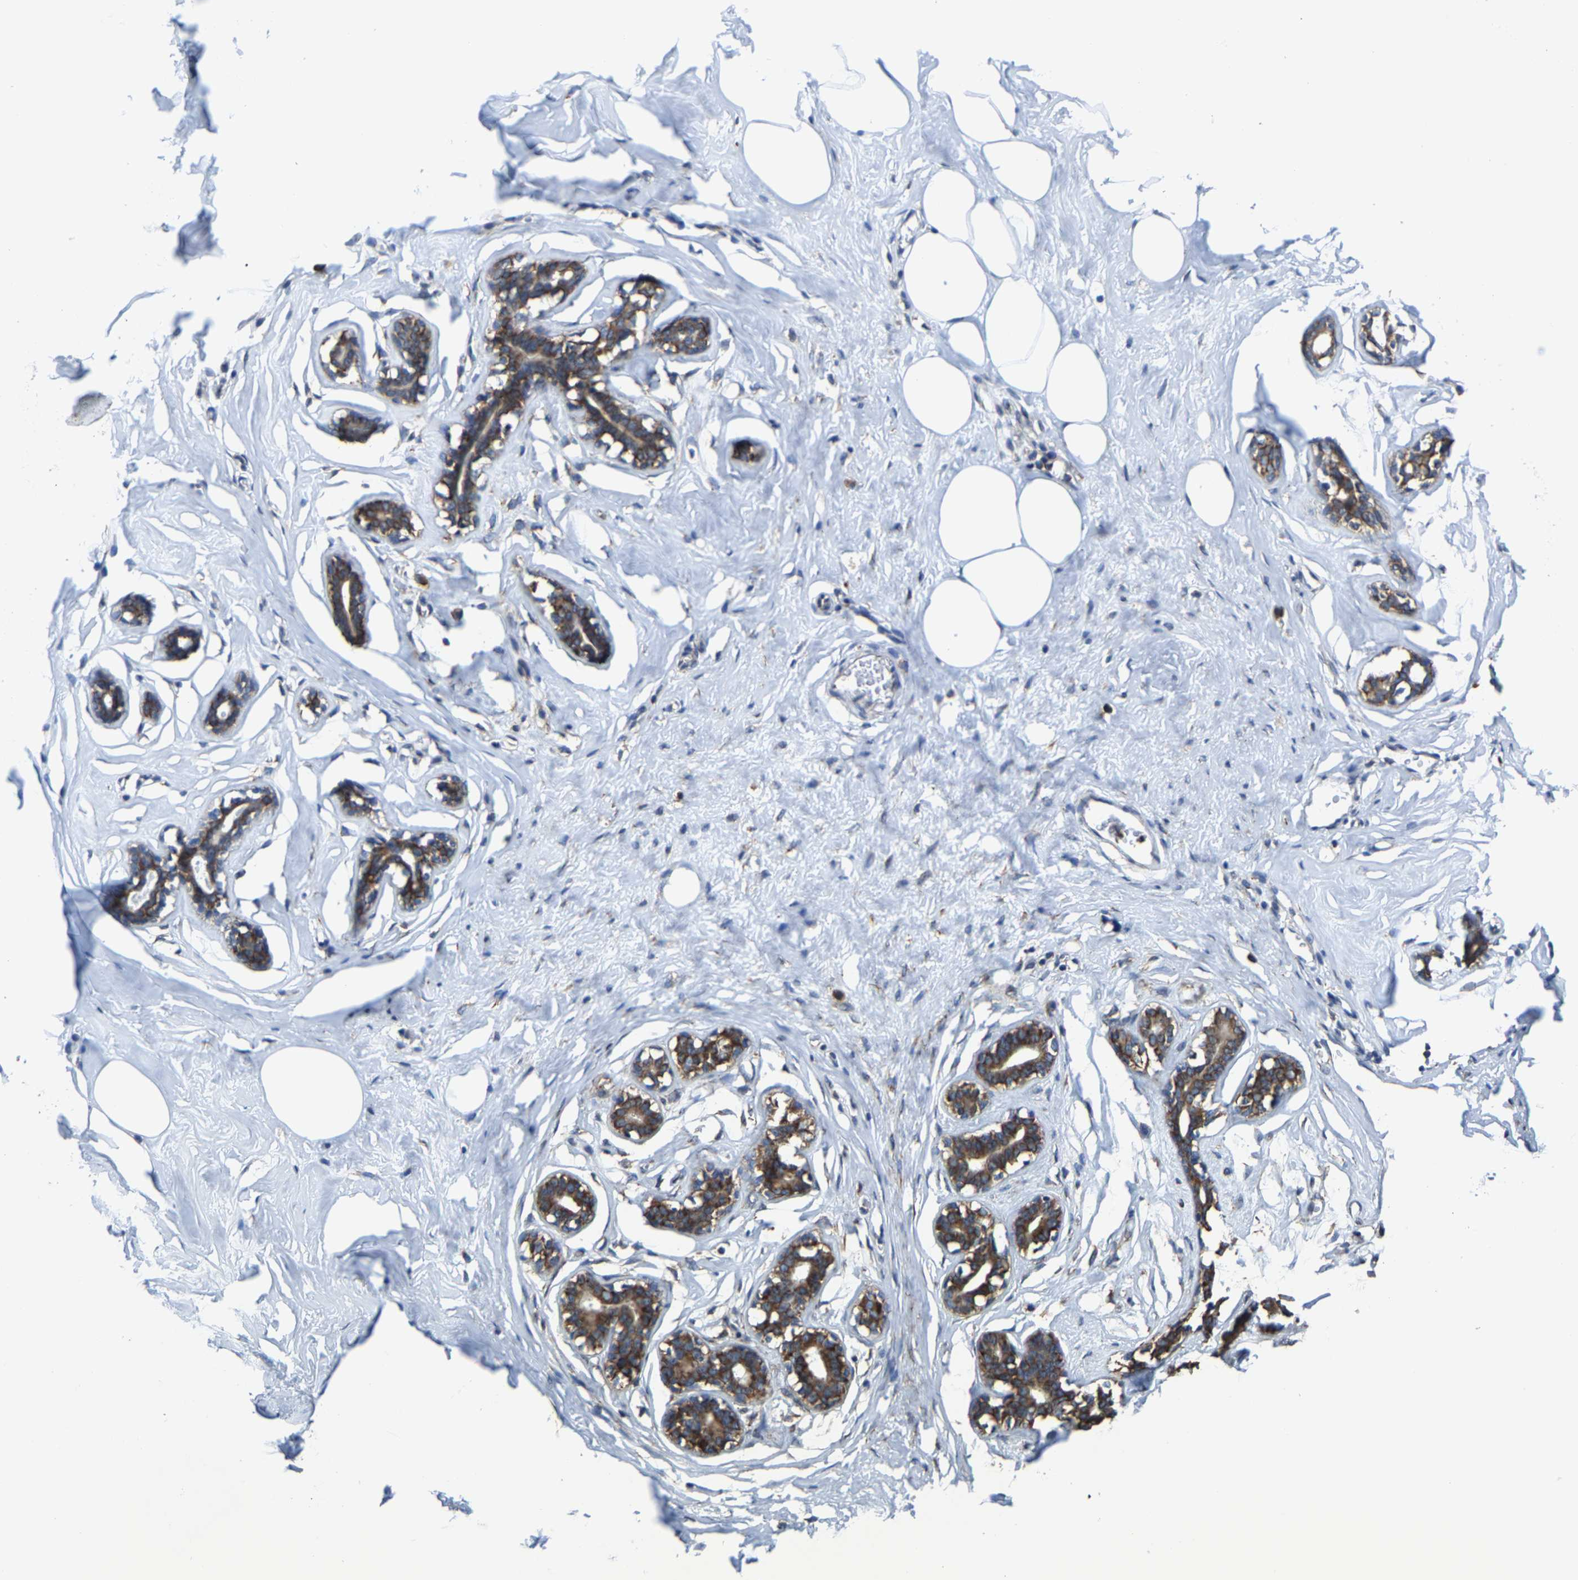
{"staining": {"intensity": "moderate", "quantity": ">75%", "location": "cytoplasmic/membranous"}, "tissue": "adipose tissue", "cell_type": "Adipocytes", "image_type": "normal", "snomed": [{"axis": "morphology", "description": "Normal tissue, NOS"}, {"axis": "morphology", "description": "Fibrosis, NOS"}, {"axis": "topography", "description": "Breast"}, {"axis": "topography", "description": "Adipose tissue"}], "caption": "Immunohistochemistry histopathology image of unremarkable adipose tissue stained for a protein (brown), which exhibits medium levels of moderate cytoplasmic/membranous staining in about >75% of adipocytes.", "gene": "G3BP2", "patient": {"sex": "female", "age": 39}}